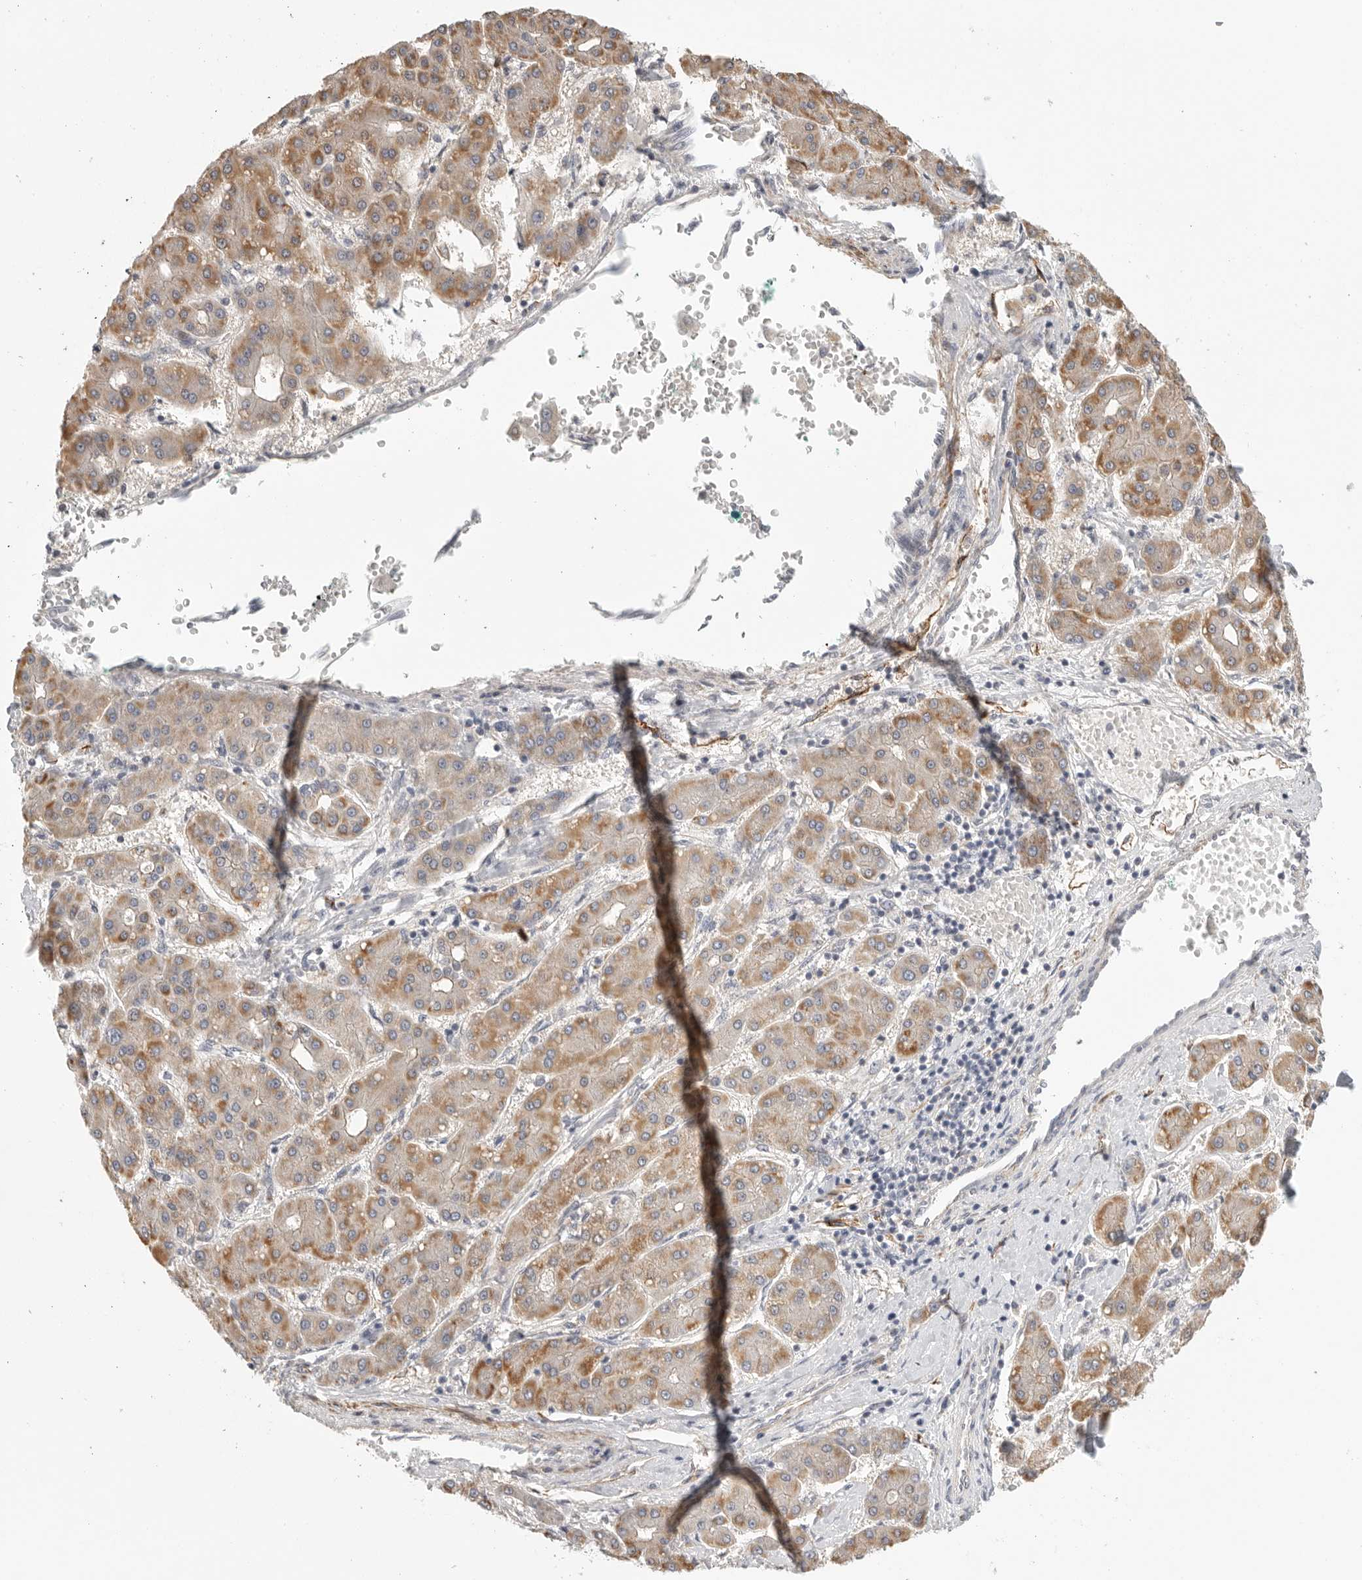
{"staining": {"intensity": "moderate", "quantity": ">75%", "location": "cytoplasmic/membranous"}, "tissue": "liver cancer", "cell_type": "Tumor cells", "image_type": "cancer", "snomed": [{"axis": "morphology", "description": "Carcinoma, Hepatocellular, NOS"}, {"axis": "topography", "description": "Liver"}], "caption": "This is a micrograph of IHC staining of liver cancer, which shows moderate positivity in the cytoplasmic/membranous of tumor cells.", "gene": "STAB2", "patient": {"sex": "male", "age": 65}}